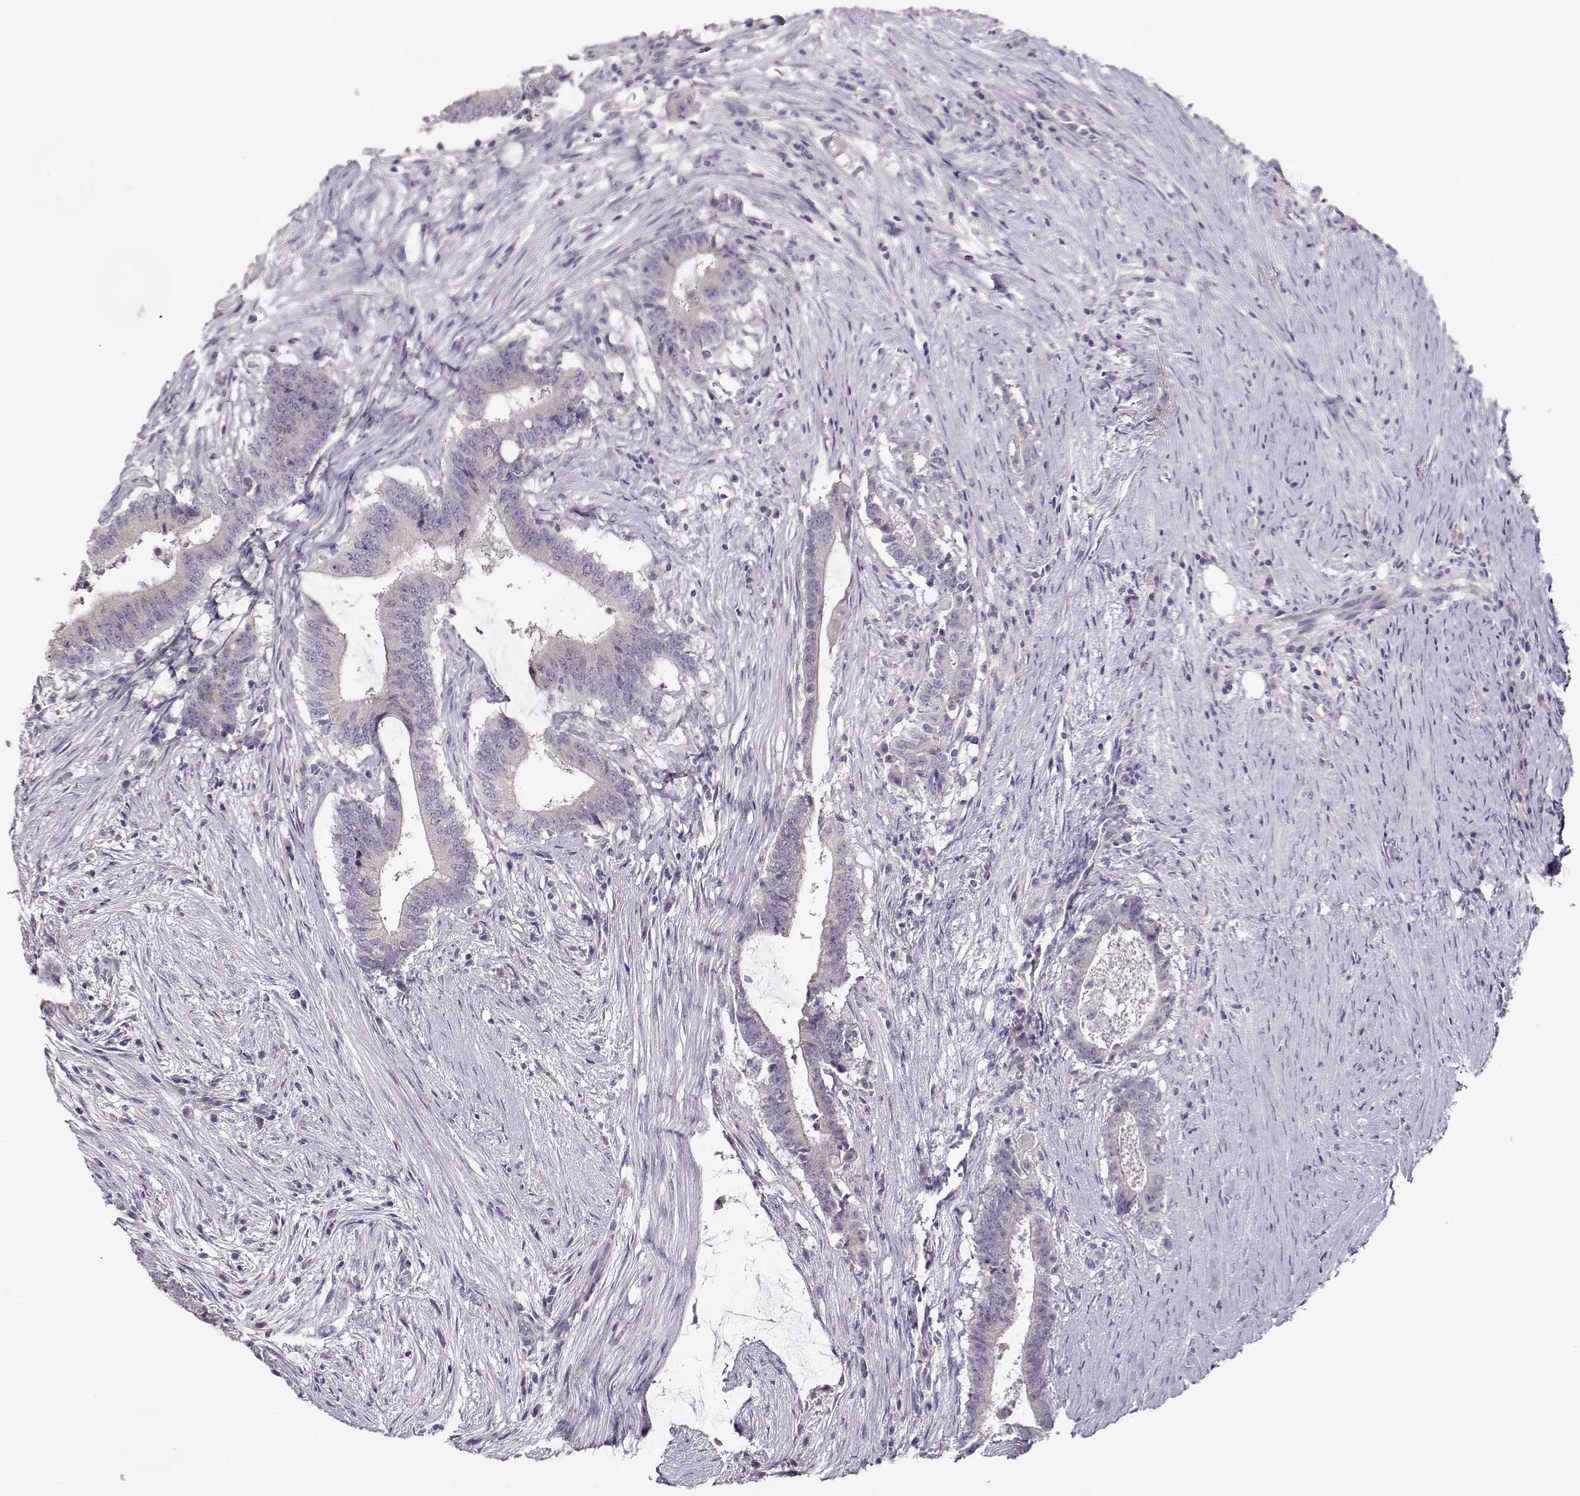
{"staining": {"intensity": "negative", "quantity": "none", "location": "none"}, "tissue": "colorectal cancer", "cell_type": "Tumor cells", "image_type": "cancer", "snomed": [{"axis": "morphology", "description": "Adenocarcinoma, NOS"}, {"axis": "topography", "description": "Colon"}], "caption": "An immunohistochemistry (IHC) micrograph of colorectal adenocarcinoma is shown. There is no staining in tumor cells of colorectal adenocarcinoma. Nuclei are stained in blue.", "gene": "GLIPR1L2", "patient": {"sex": "female", "age": 43}}